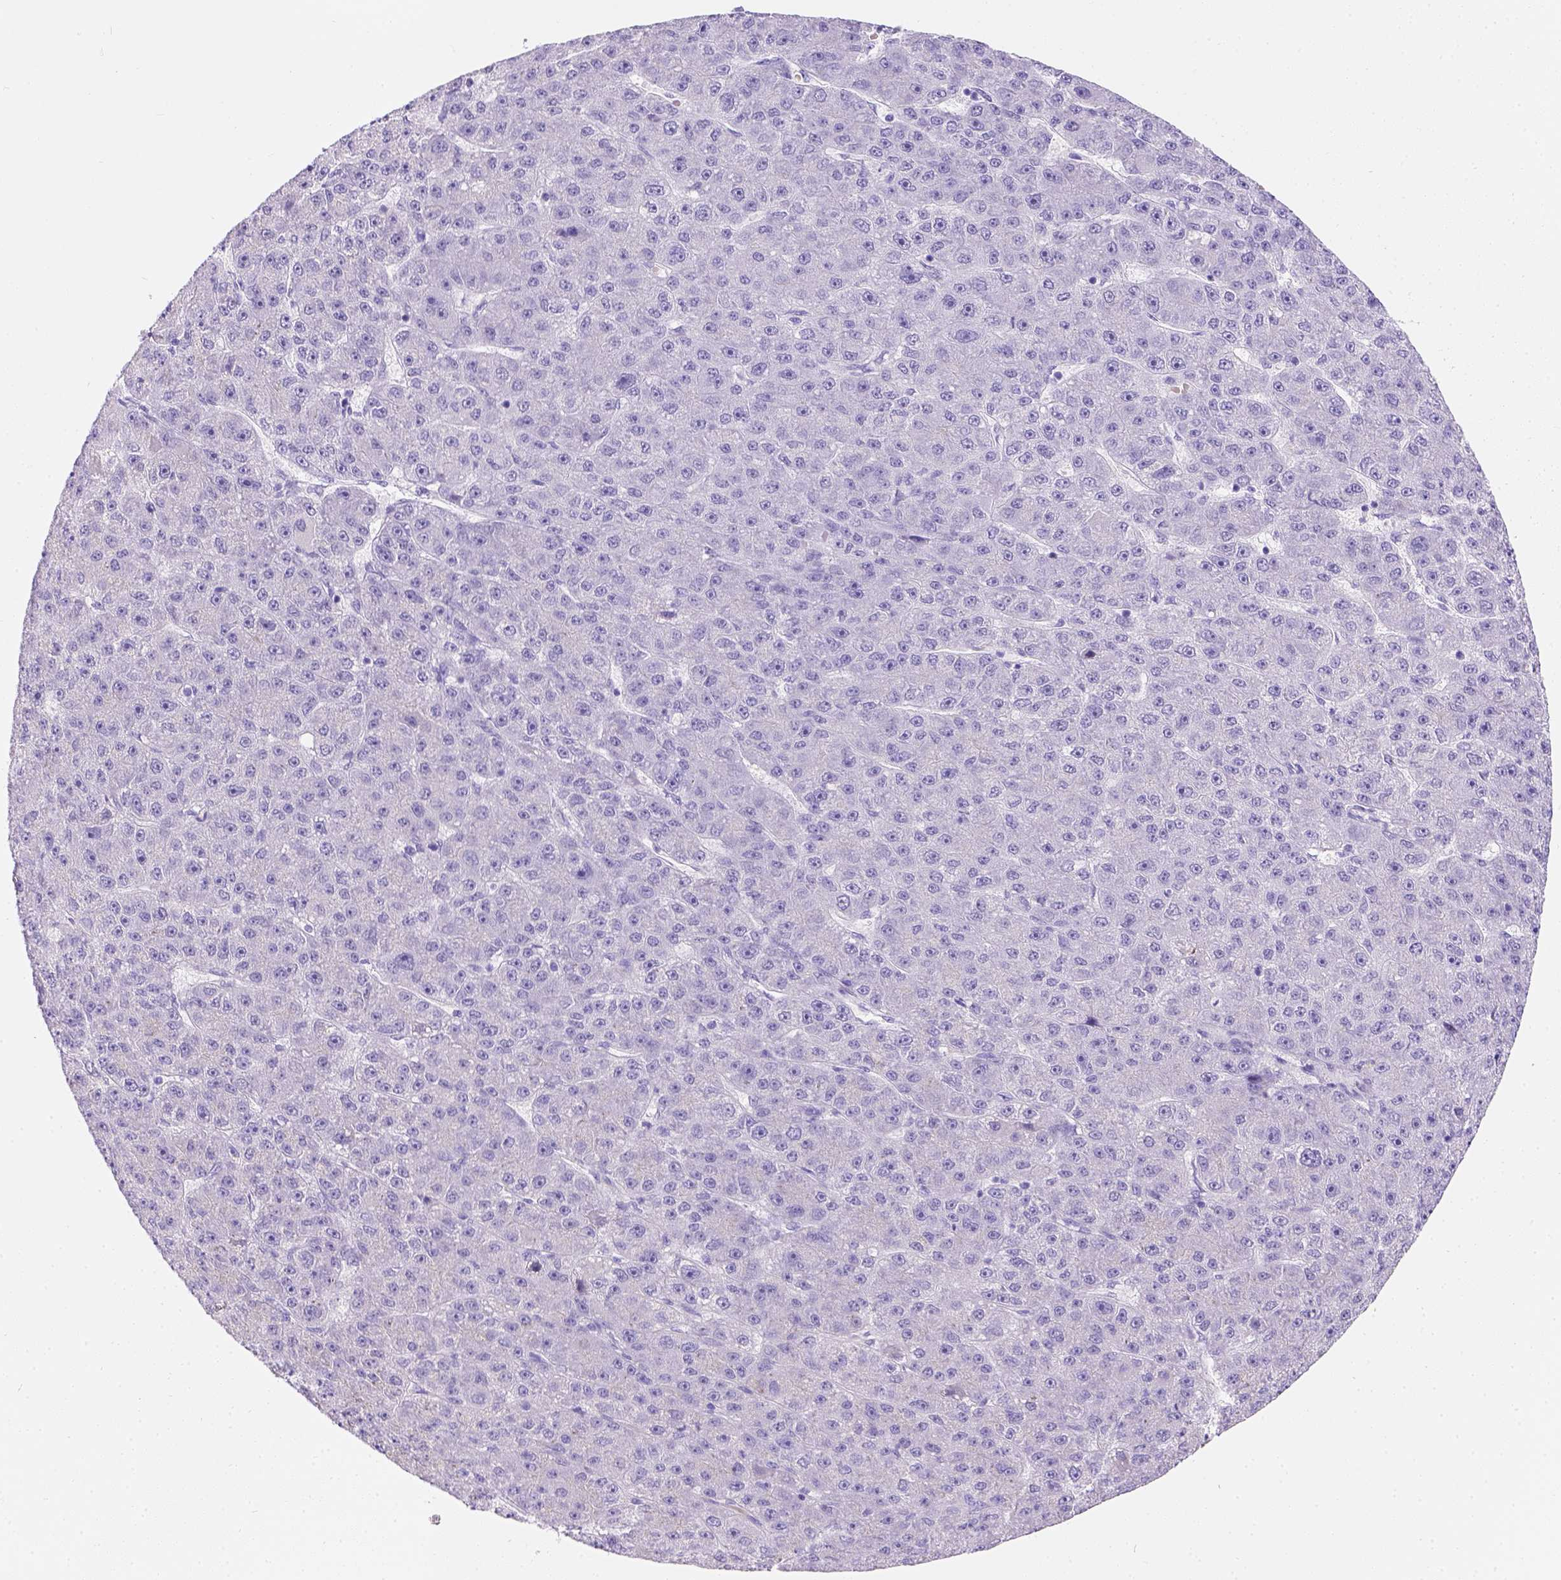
{"staining": {"intensity": "weak", "quantity": "25%-75%", "location": "cytoplasmic/membranous"}, "tissue": "liver cancer", "cell_type": "Tumor cells", "image_type": "cancer", "snomed": [{"axis": "morphology", "description": "Carcinoma, Hepatocellular, NOS"}, {"axis": "topography", "description": "Liver"}], "caption": "Brown immunohistochemical staining in human liver cancer (hepatocellular carcinoma) reveals weak cytoplasmic/membranous staining in approximately 25%-75% of tumor cells. Using DAB (3,3'-diaminobenzidine) (brown) and hematoxylin (blue) stains, captured at high magnification using brightfield microscopy.", "gene": "PHF7", "patient": {"sex": "male", "age": 67}}